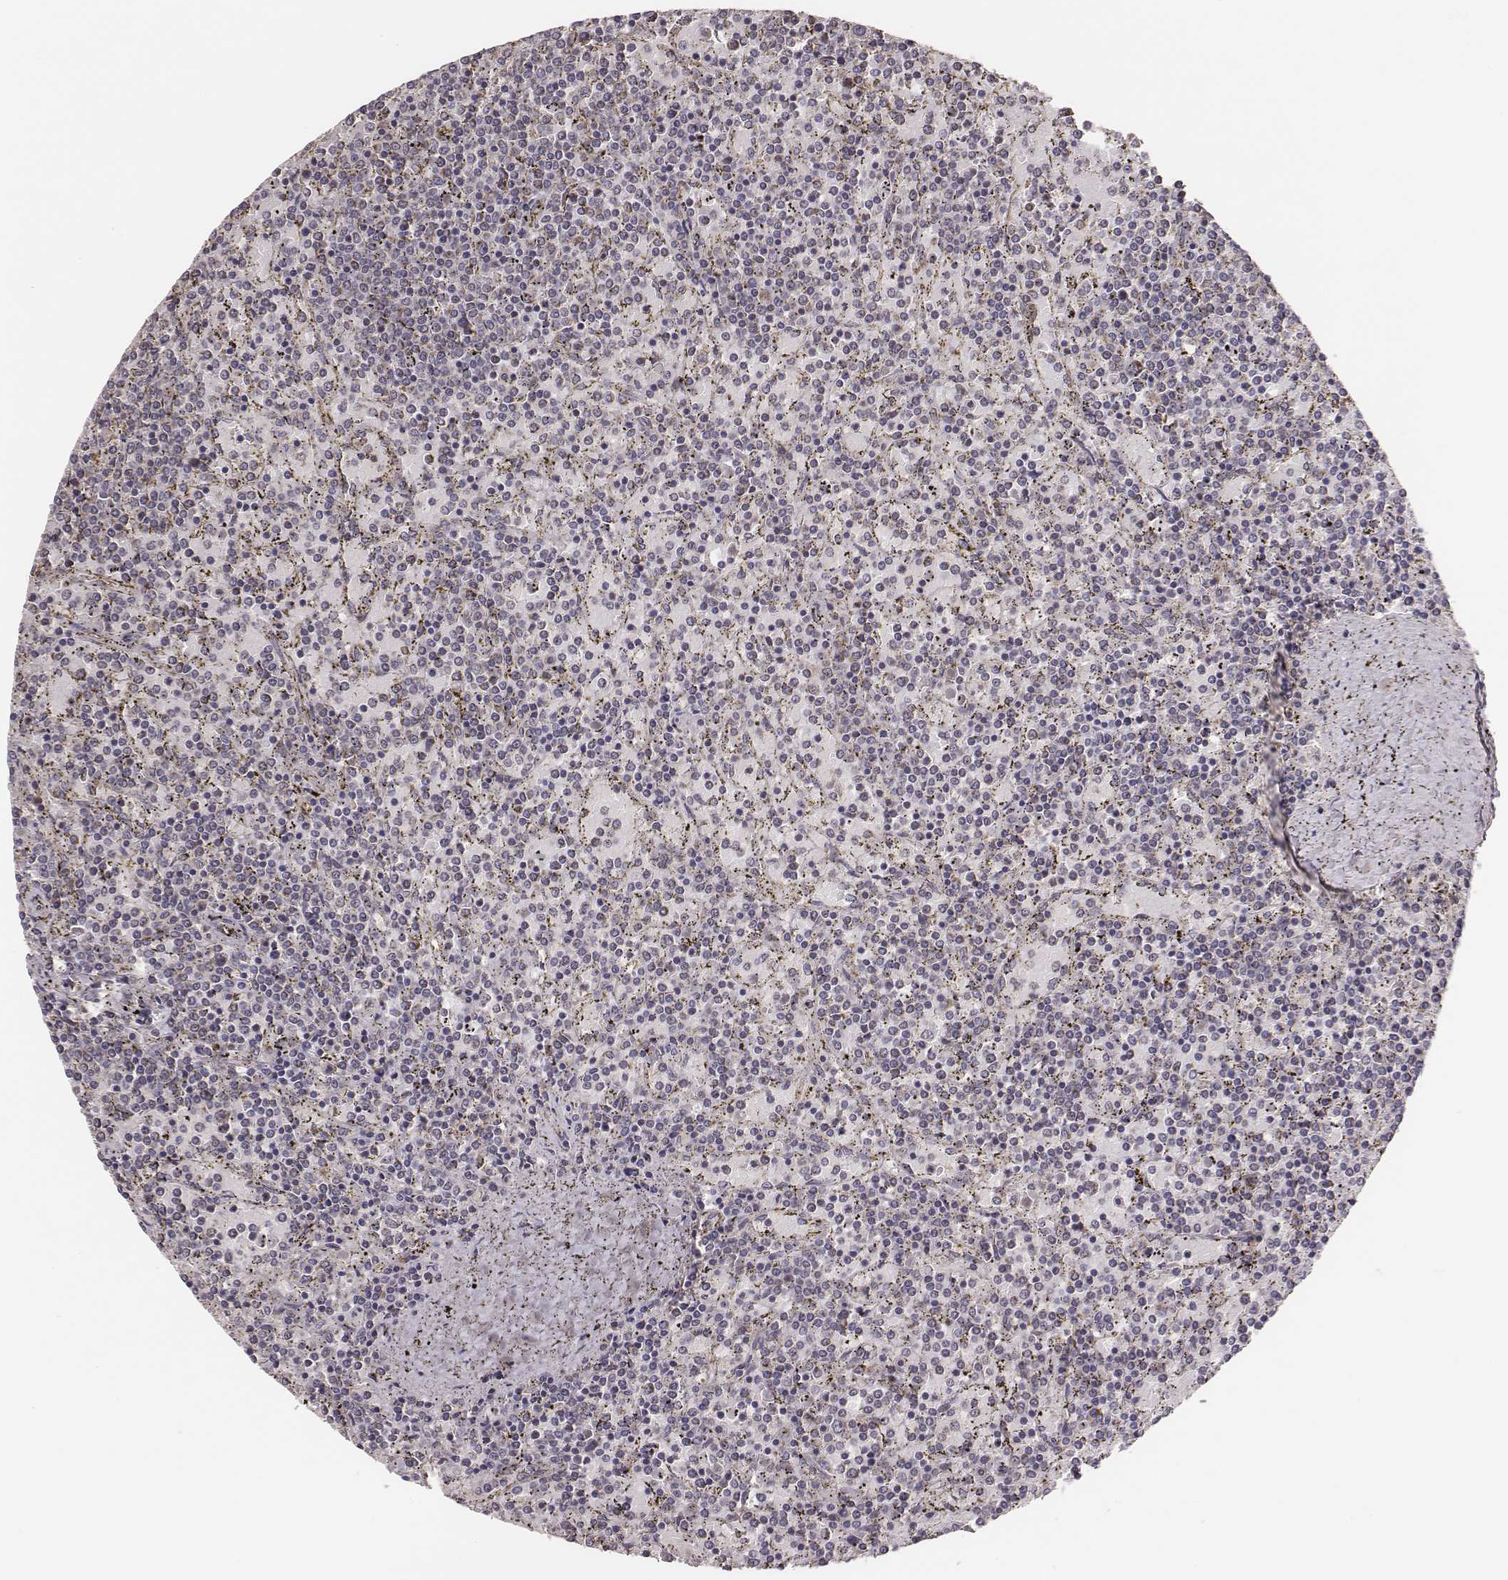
{"staining": {"intensity": "negative", "quantity": "none", "location": "none"}, "tissue": "lymphoma", "cell_type": "Tumor cells", "image_type": "cancer", "snomed": [{"axis": "morphology", "description": "Malignant lymphoma, non-Hodgkin's type, Low grade"}, {"axis": "topography", "description": "Spleen"}], "caption": "Lymphoma was stained to show a protein in brown. There is no significant staining in tumor cells. (DAB immunohistochemistry visualized using brightfield microscopy, high magnification).", "gene": "HAVCR1", "patient": {"sex": "female", "age": 77}}